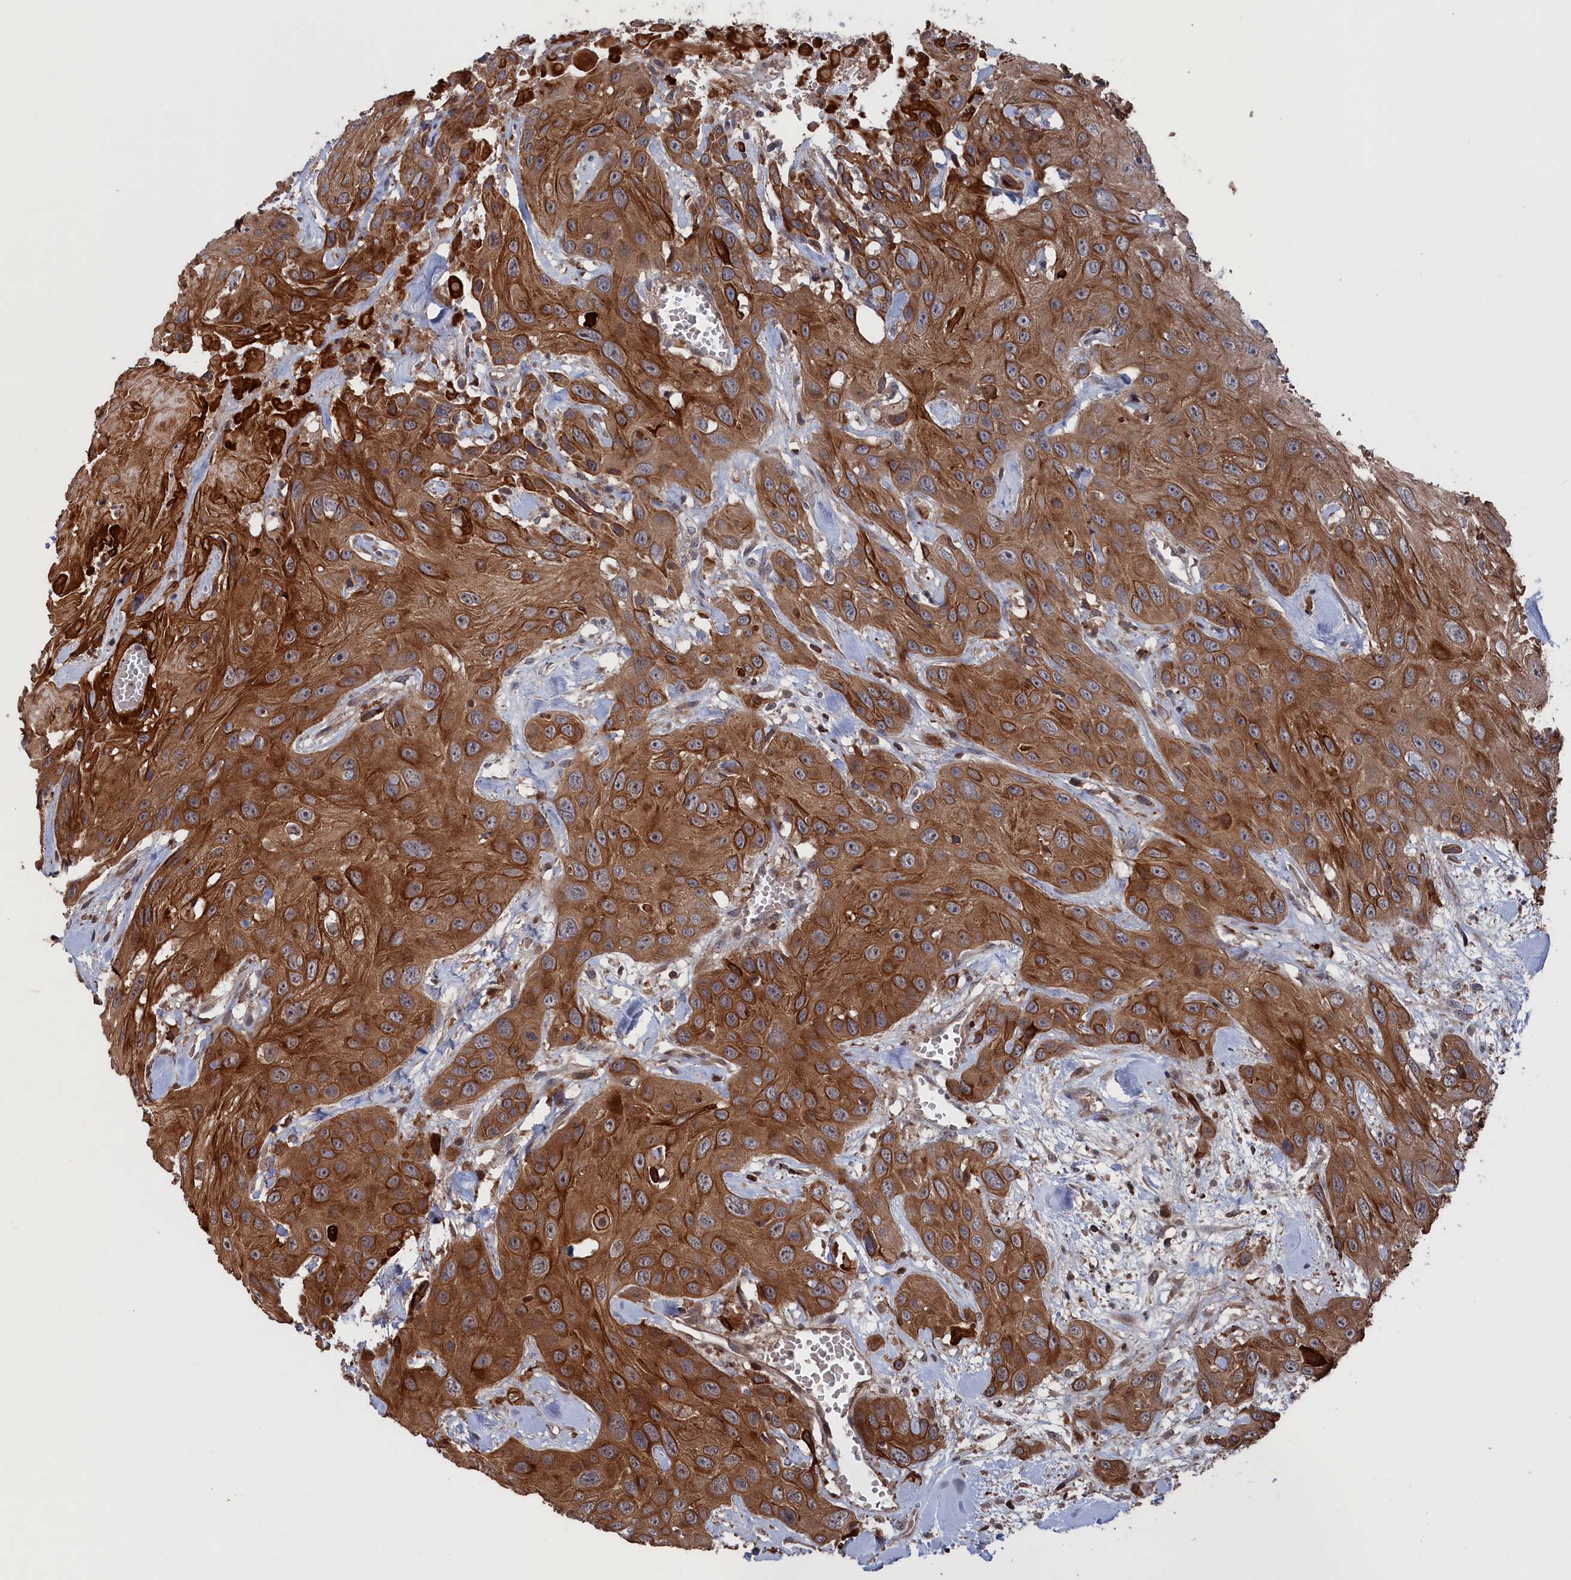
{"staining": {"intensity": "strong", "quantity": ">75%", "location": "cytoplasmic/membranous"}, "tissue": "head and neck cancer", "cell_type": "Tumor cells", "image_type": "cancer", "snomed": [{"axis": "morphology", "description": "Squamous cell carcinoma, NOS"}, {"axis": "topography", "description": "Head-Neck"}], "caption": "IHC micrograph of neoplastic tissue: human head and neck squamous cell carcinoma stained using IHC displays high levels of strong protein expression localized specifically in the cytoplasmic/membranous of tumor cells, appearing as a cytoplasmic/membranous brown color.", "gene": "PLA2G15", "patient": {"sex": "male", "age": 81}}